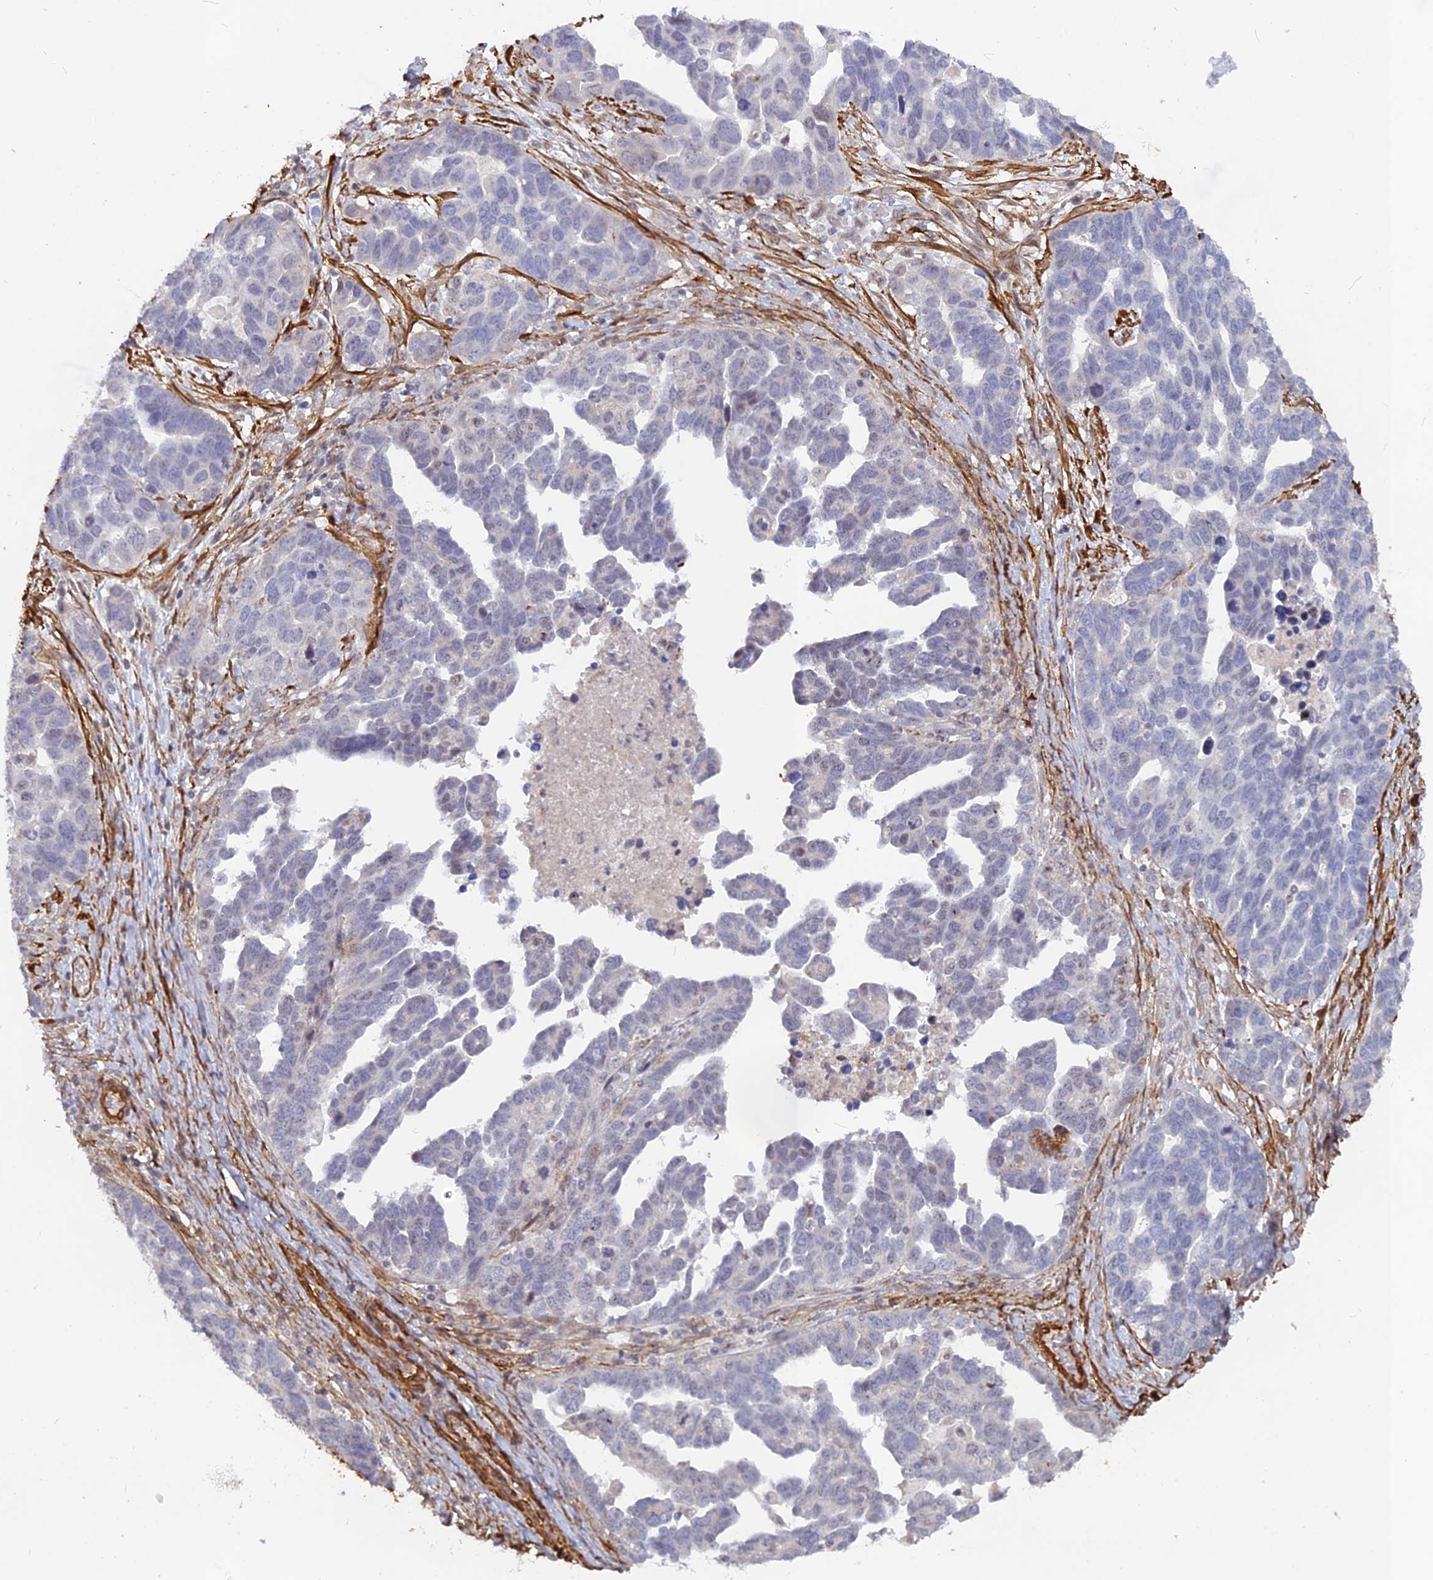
{"staining": {"intensity": "negative", "quantity": "none", "location": "none"}, "tissue": "ovarian cancer", "cell_type": "Tumor cells", "image_type": "cancer", "snomed": [{"axis": "morphology", "description": "Cystadenocarcinoma, serous, NOS"}, {"axis": "topography", "description": "Ovary"}], "caption": "Ovarian cancer was stained to show a protein in brown. There is no significant positivity in tumor cells. The staining is performed using DAB brown chromogen with nuclei counter-stained in using hematoxylin.", "gene": "CCDC154", "patient": {"sex": "female", "age": 54}}